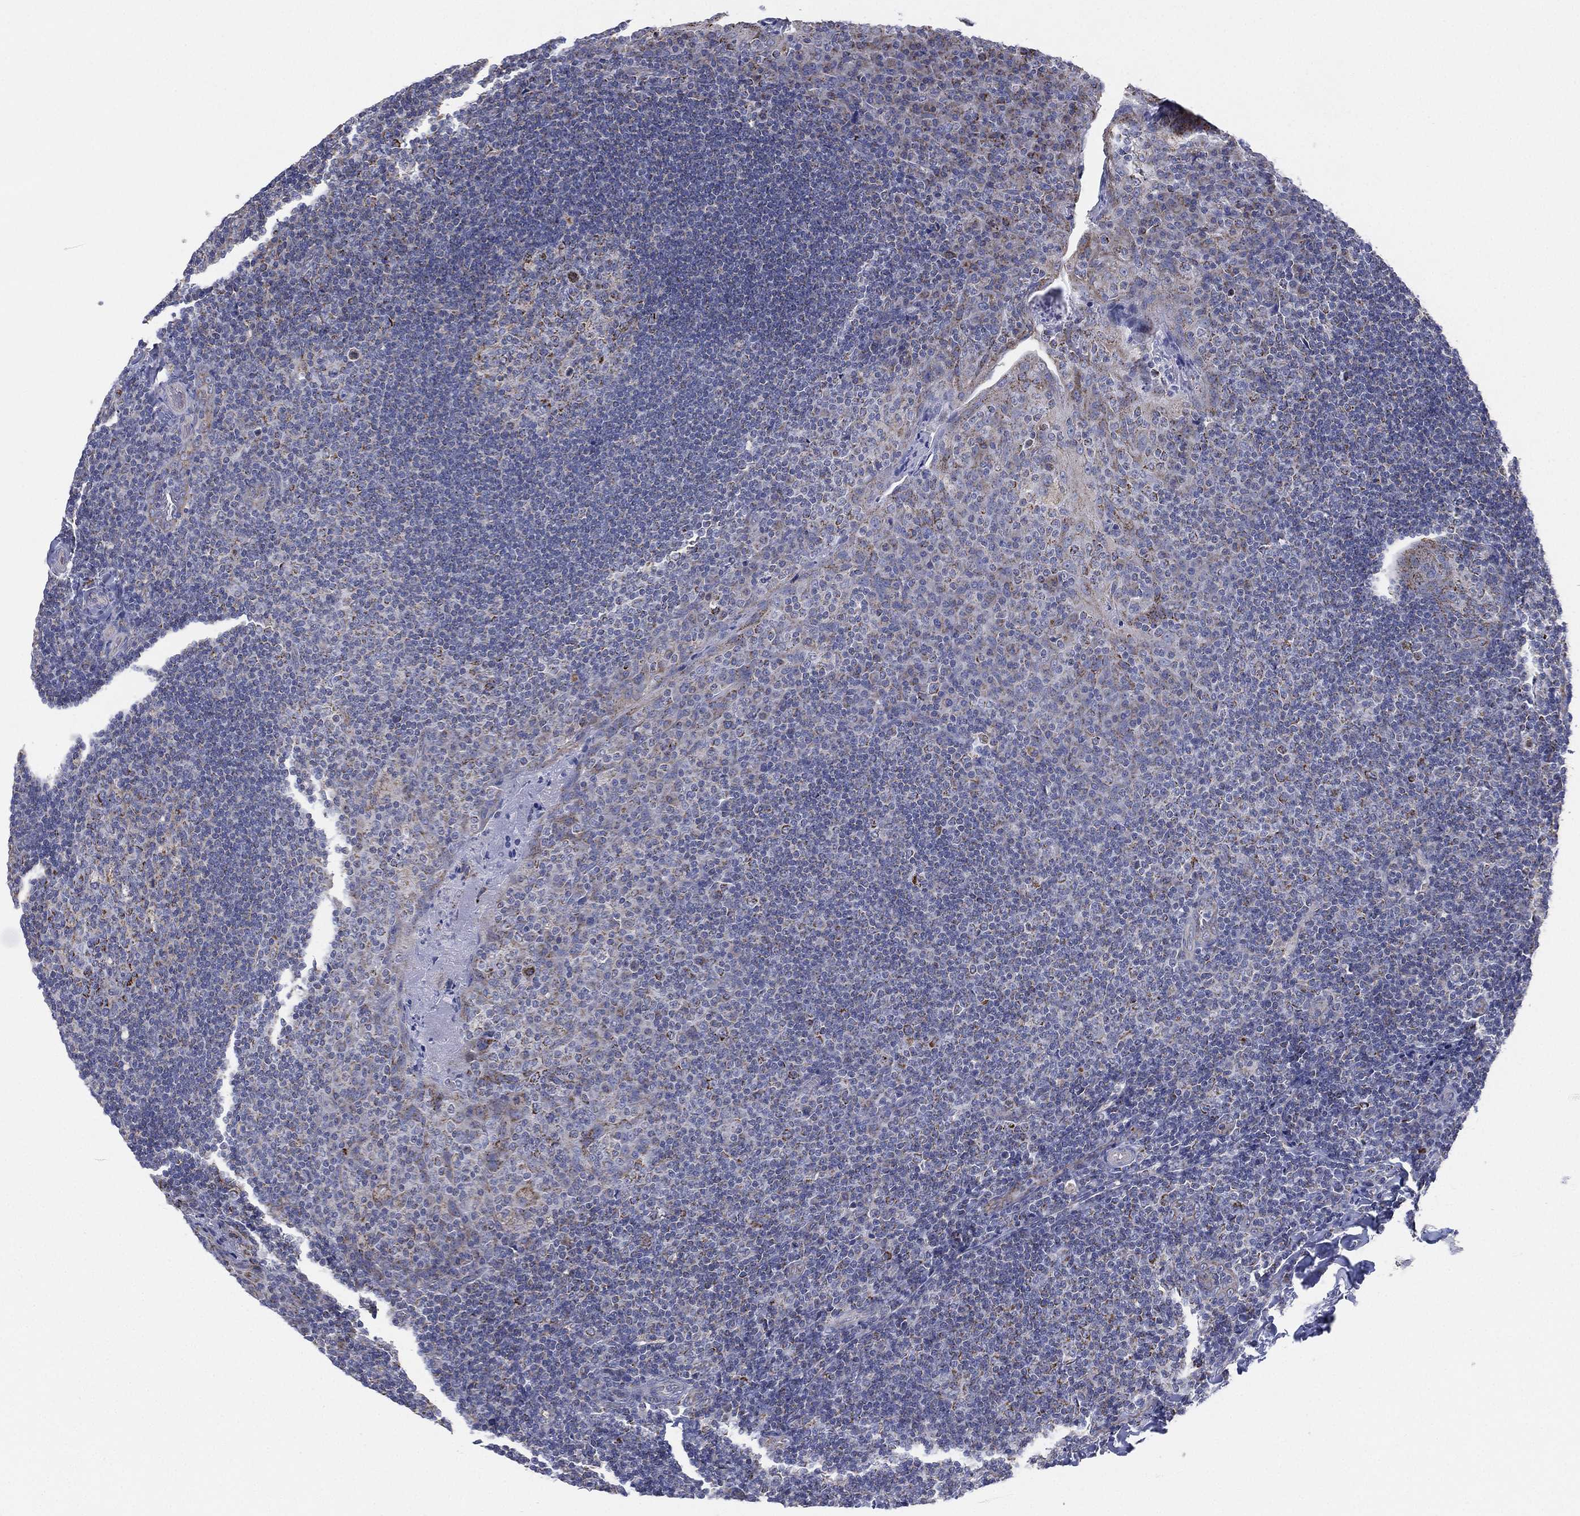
{"staining": {"intensity": "moderate", "quantity": "<25%", "location": "cytoplasmic/membranous"}, "tissue": "tonsil", "cell_type": "Germinal center cells", "image_type": "normal", "snomed": [{"axis": "morphology", "description": "Normal tissue, NOS"}, {"axis": "topography", "description": "Tonsil"}], "caption": "A high-resolution image shows immunohistochemistry (IHC) staining of benign tonsil, which shows moderate cytoplasmic/membranous staining in about <25% of germinal center cells.", "gene": "INA", "patient": {"sex": "male", "age": 17}}